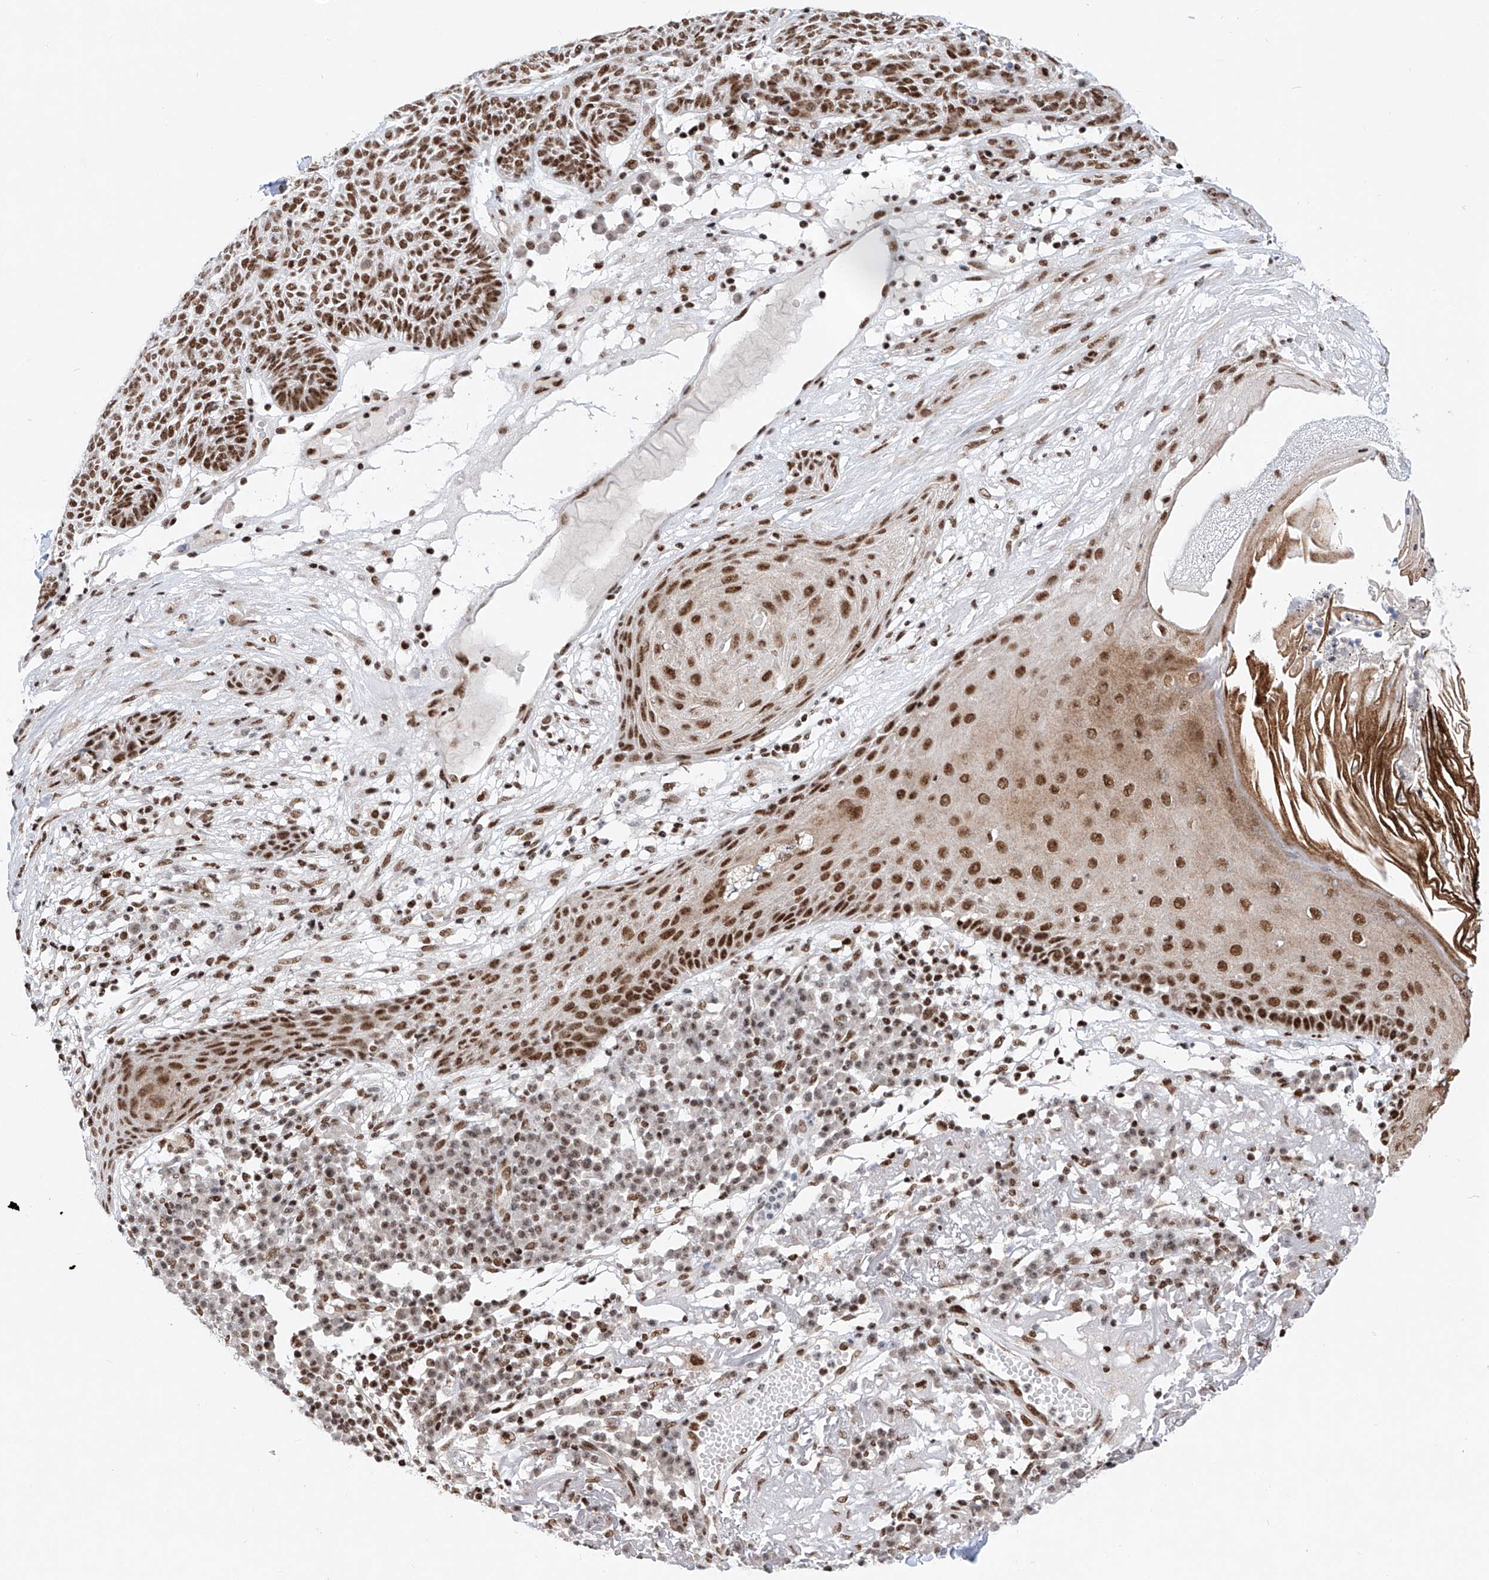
{"staining": {"intensity": "strong", "quantity": ">75%", "location": "nuclear"}, "tissue": "skin cancer", "cell_type": "Tumor cells", "image_type": "cancer", "snomed": [{"axis": "morphology", "description": "Squamous cell carcinoma, NOS"}, {"axis": "topography", "description": "Skin"}], "caption": "The image displays immunohistochemical staining of squamous cell carcinoma (skin). There is strong nuclear positivity is seen in about >75% of tumor cells.", "gene": "TAF4", "patient": {"sex": "female", "age": 90}}